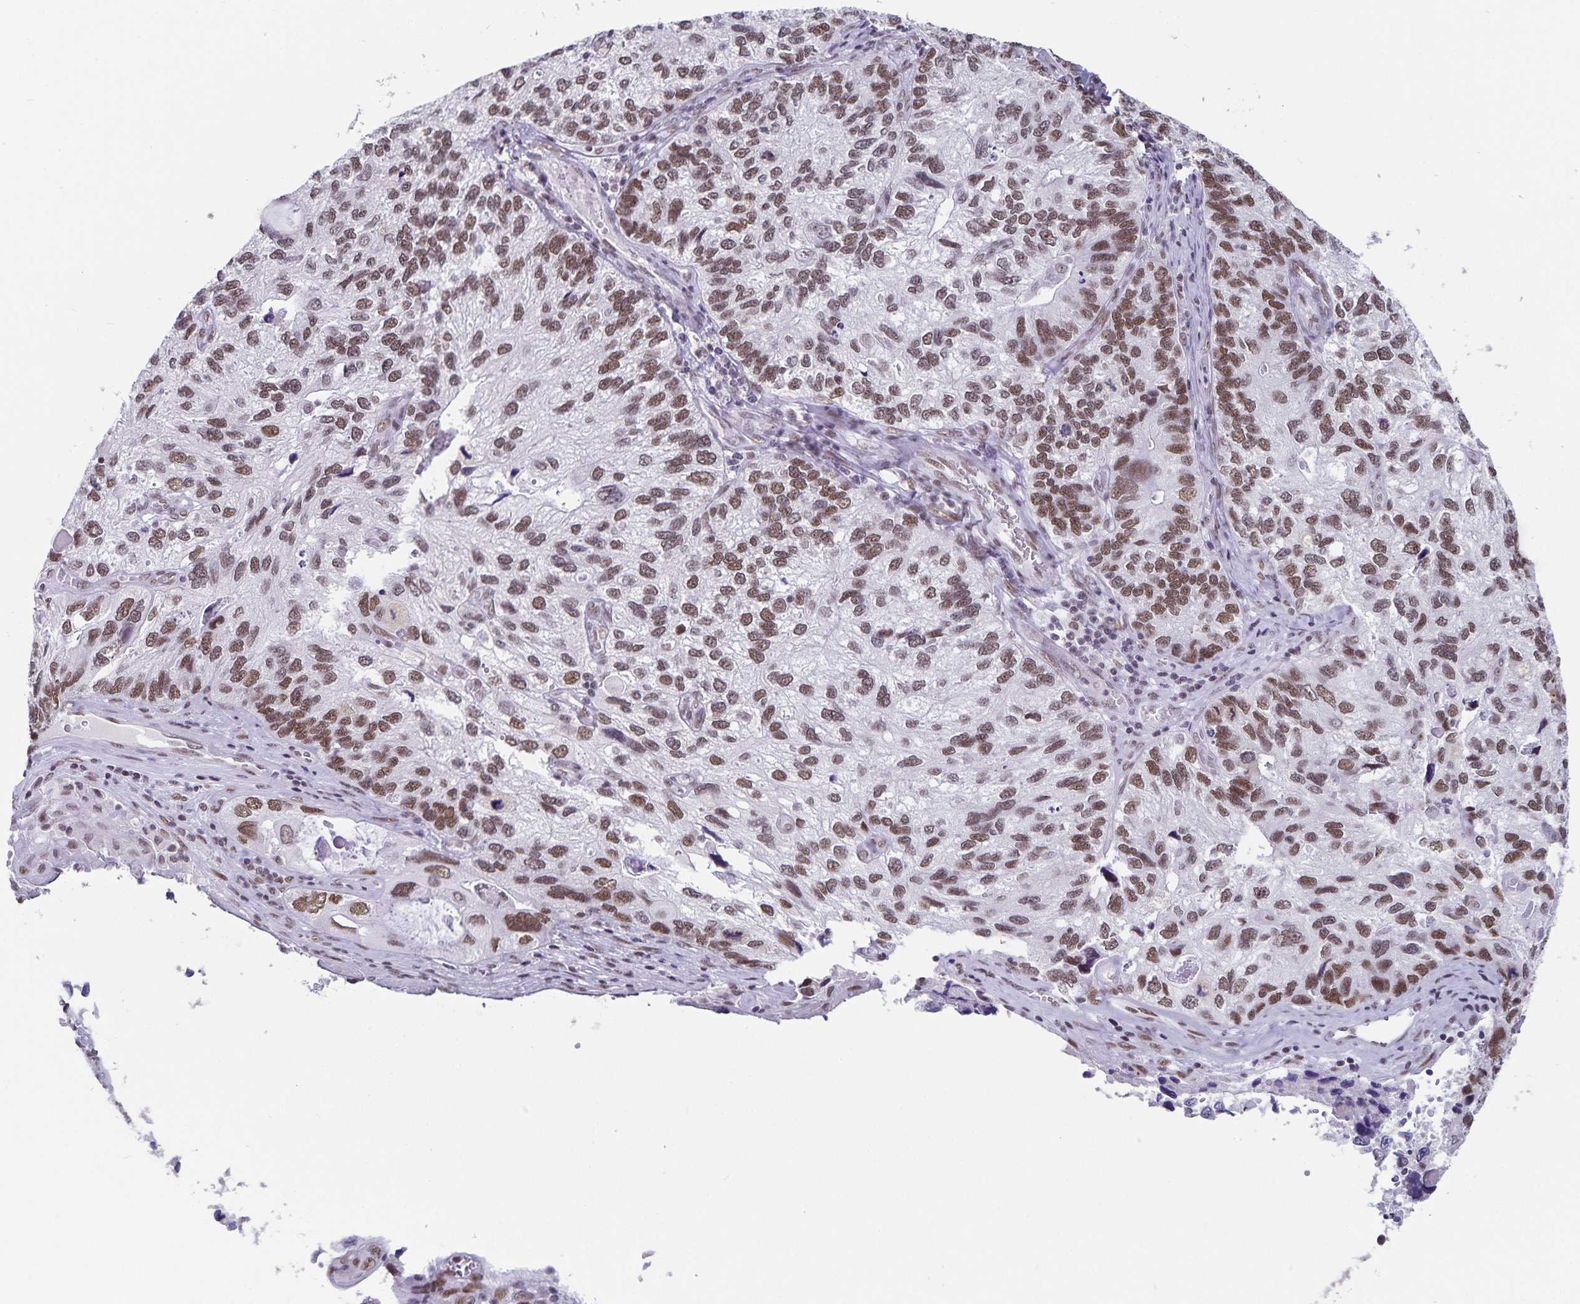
{"staining": {"intensity": "moderate", "quantity": "25%-75%", "location": "nuclear"}, "tissue": "endometrial cancer", "cell_type": "Tumor cells", "image_type": "cancer", "snomed": [{"axis": "morphology", "description": "Carcinoma, NOS"}, {"axis": "topography", "description": "Uterus"}], "caption": "This is an image of IHC staining of endometrial cancer, which shows moderate expression in the nuclear of tumor cells.", "gene": "PBX2", "patient": {"sex": "female", "age": 76}}